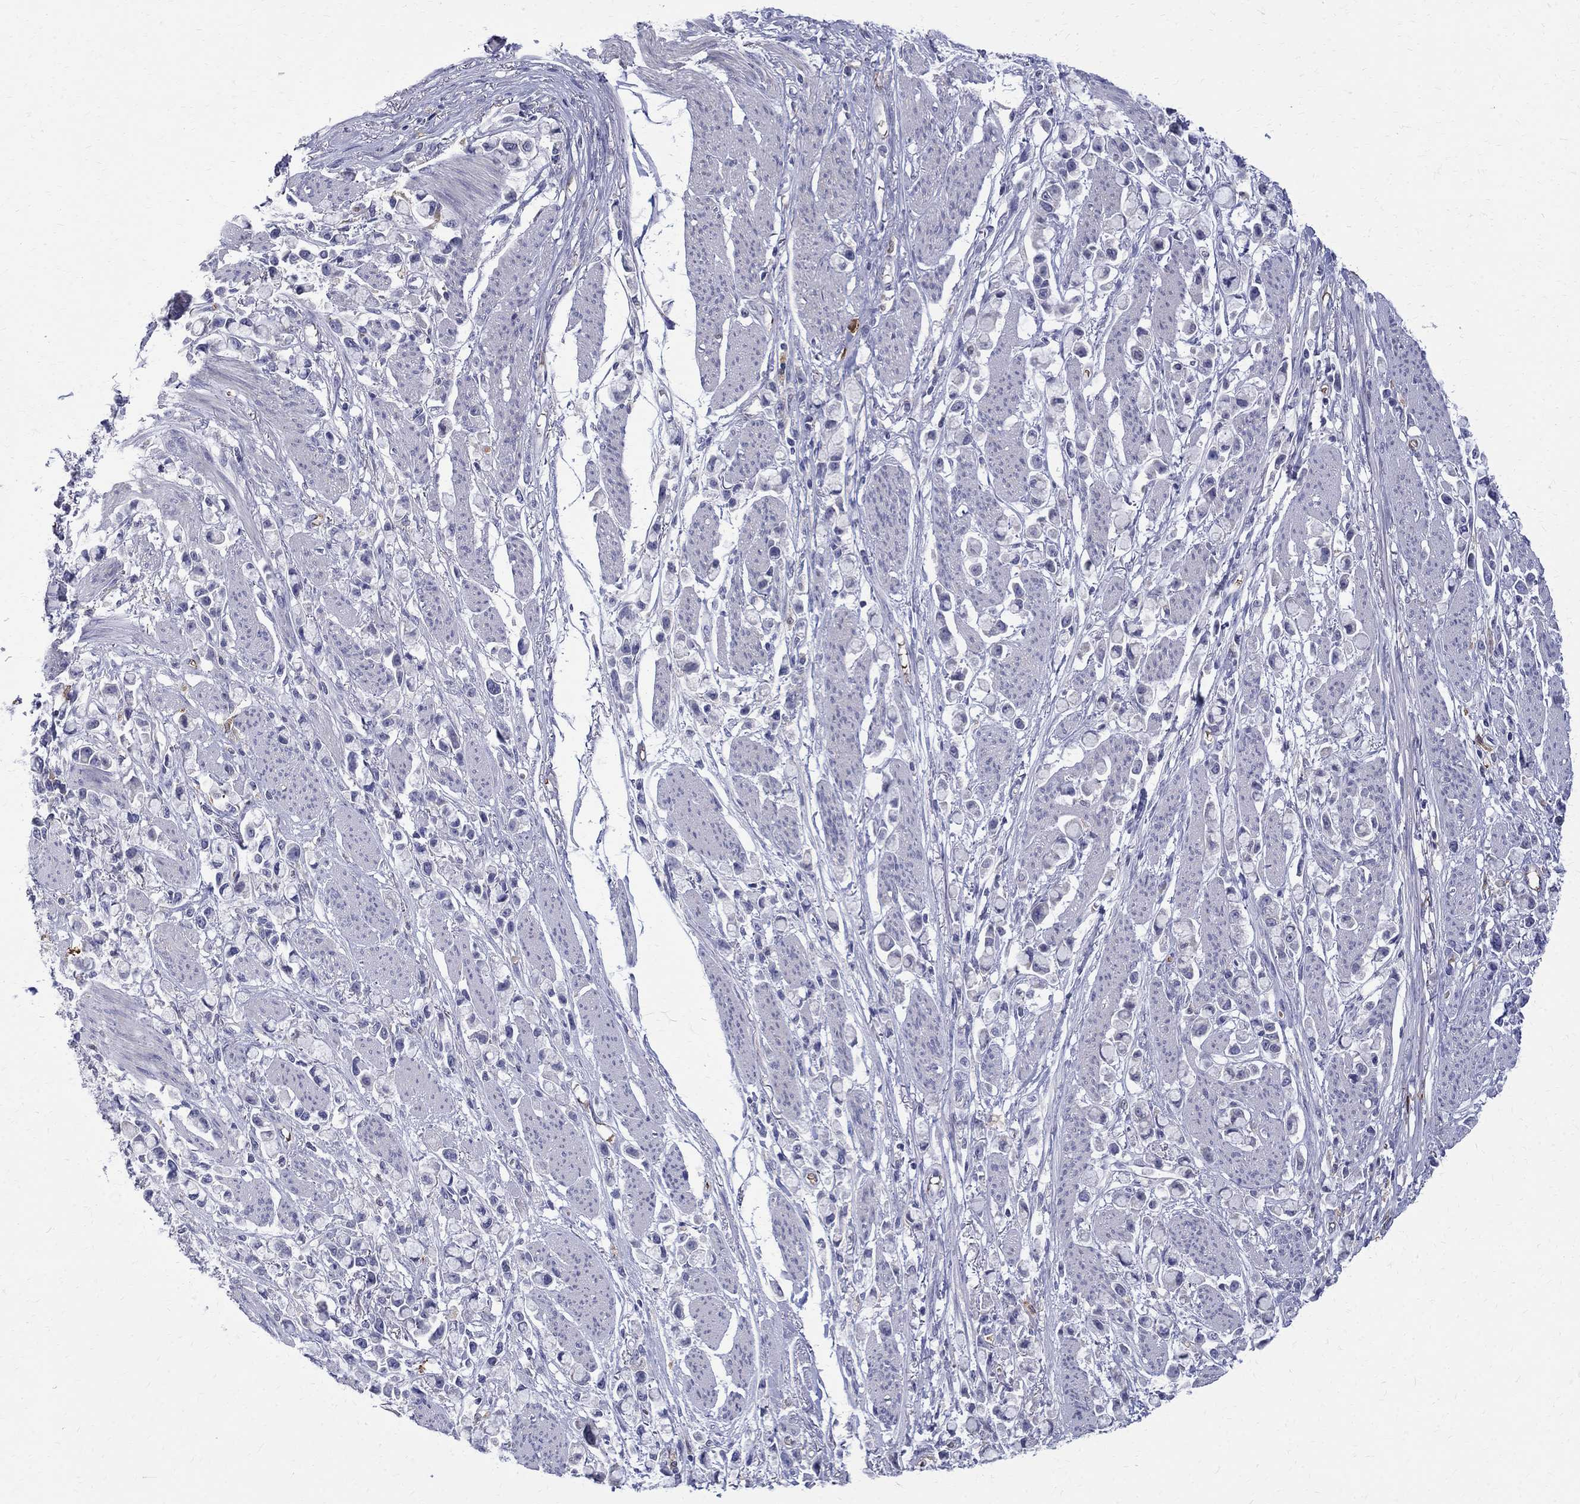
{"staining": {"intensity": "negative", "quantity": "none", "location": "none"}, "tissue": "stomach cancer", "cell_type": "Tumor cells", "image_type": "cancer", "snomed": [{"axis": "morphology", "description": "Adenocarcinoma, NOS"}, {"axis": "topography", "description": "Stomach"}], "caption": "High magnification brightfield microscopy of stomach cancer (adenocarcinoma) stained with DAB (brown) and counterstained with hematoxylin (blue): tumor cells show no significant staining. Nuclei are stained in blue.", "gene": "AGER", "patient": {"sex": "female", "age": 81}}